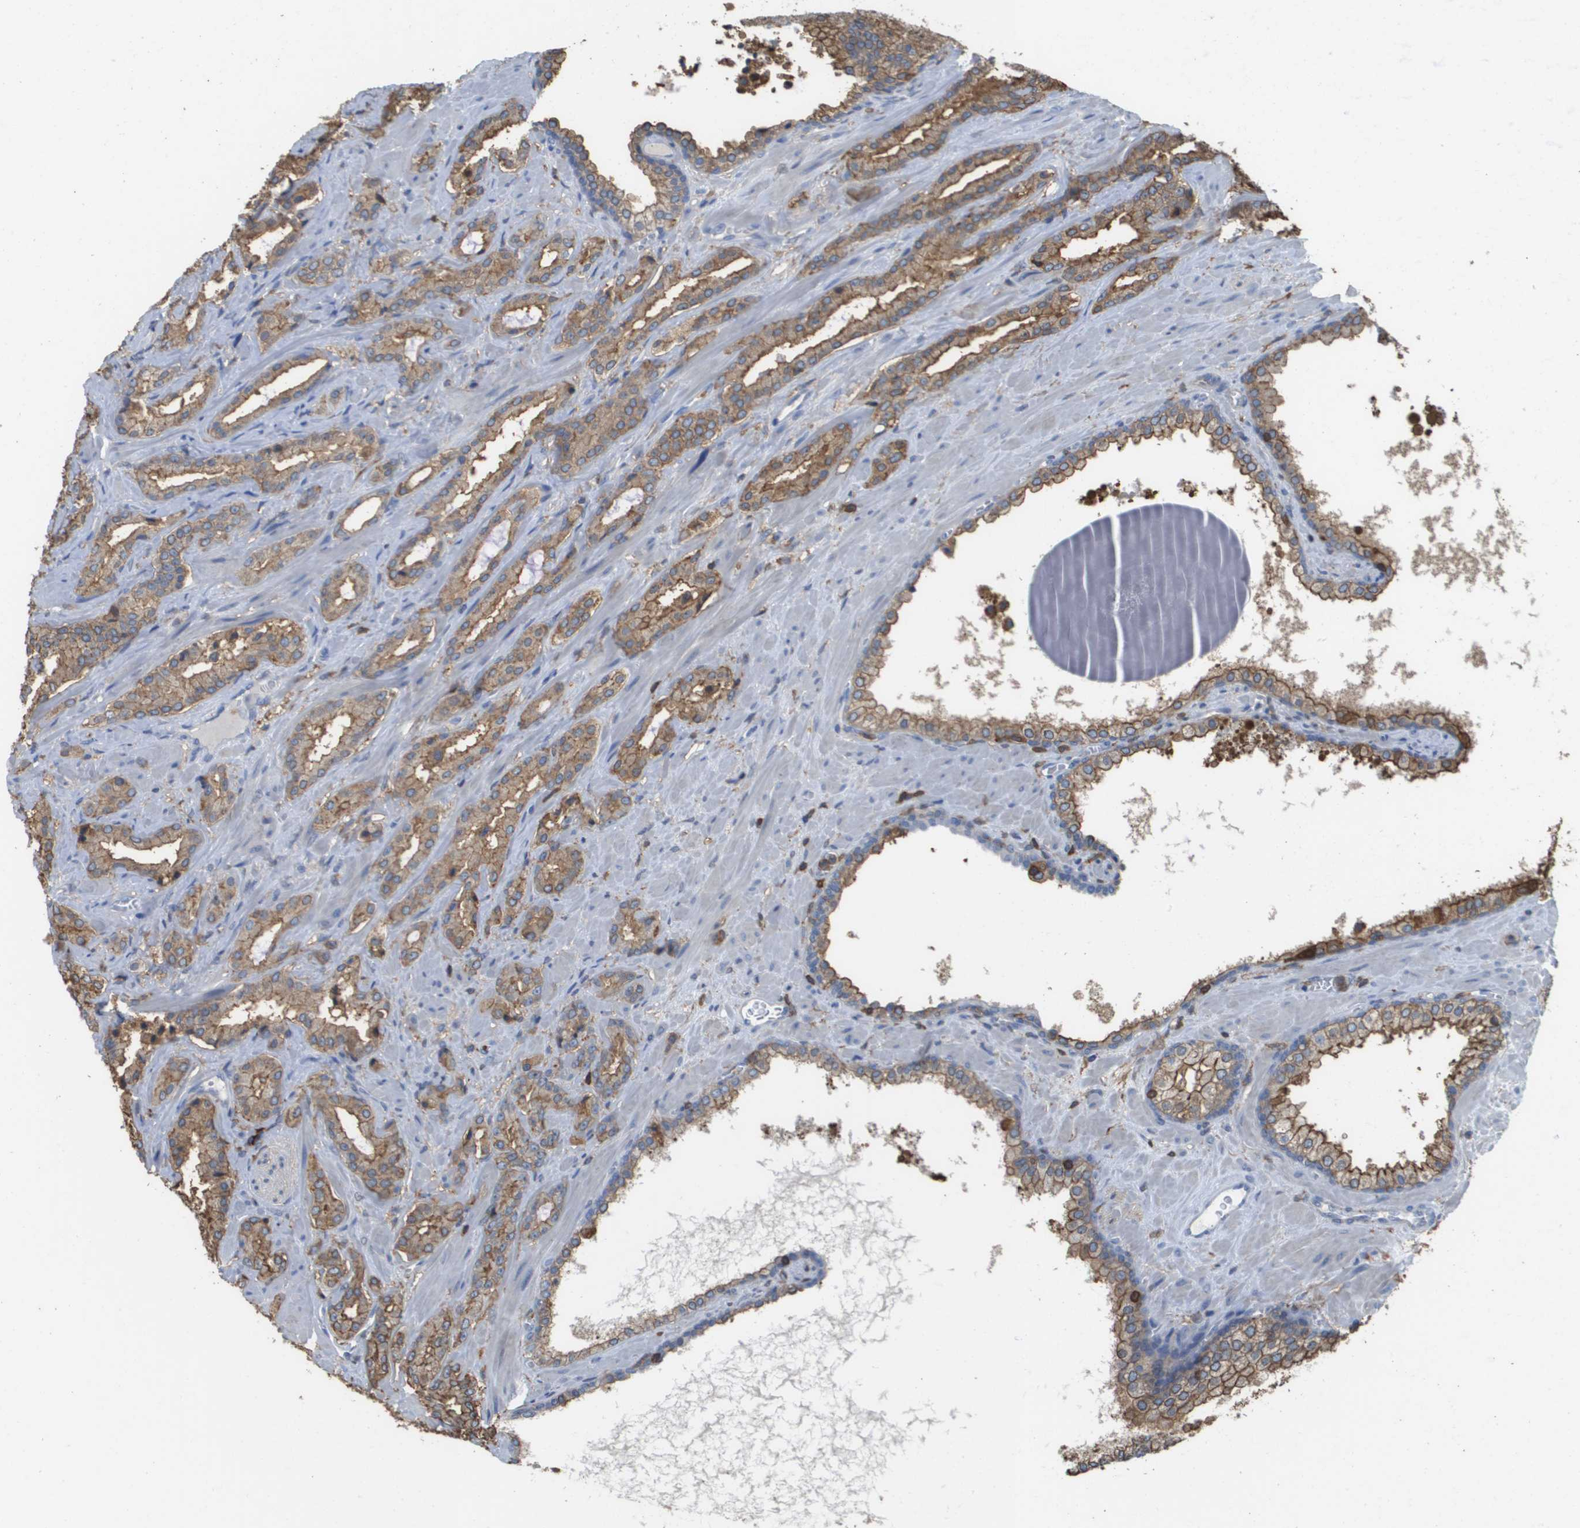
{"staining": {"intensity": "moderate", "quantity": ">75%", "location": "cytoplasmic/membranous"}, "tissue": "prostate cancer", "cell_type": "Tumor cells", "image_type": "cancer", "snomed": [{"axis": "morphology", "description": "Adenocarcinoma, High grade"}, {"axis": "topography", "description": "Prostate"}], "caption": "A brown stain labels moderate cytoplasmic/membranous expression of a protein in human adenocarcinoma (high-grade) (prostate) tumor cells. The protein is shown in brown color, while the nuclei are stained blue.", "gene": "PASK", "patient": {"sex": "male", "age": 64}}